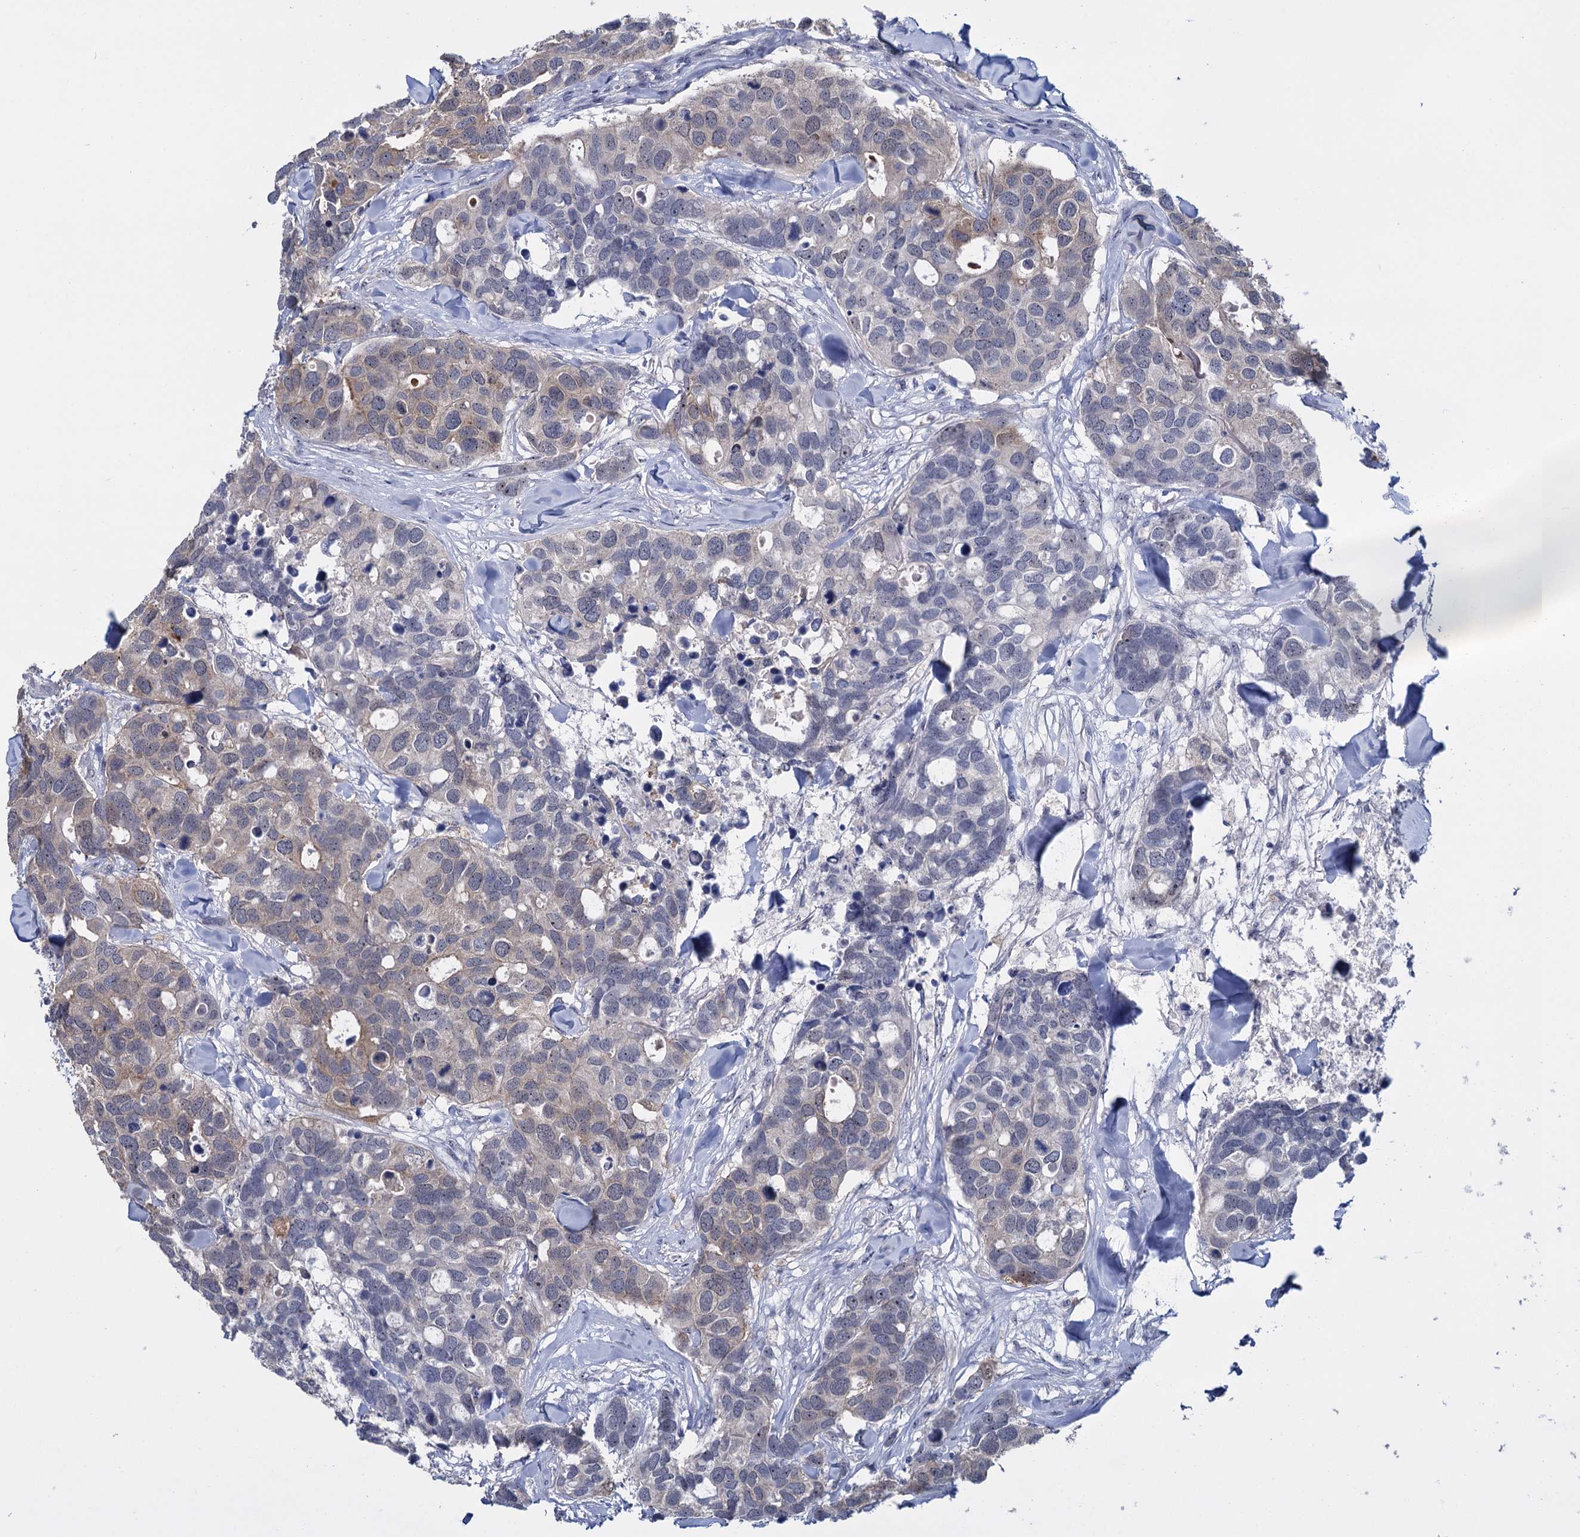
{"staining": {"intensity": "weak", "quantity": "<25%", "location": "cytoplasmic/membranous"}, "tissue": "breast cancer", "cell_type": "Tumor cells", "image_type": "cancer", "snomed": [{"axis": "morphology", "description": "Duct carcinoma"}, {"axis": "topography", "description": "Breast"}], "caption": "IHC of breast intraductal carcinoma shows no expression in tumor cells. (DAB (3,3'-diaminobenzidine) immunohistochemistry with hematoxylin counter stain).", "gene": "SFN", "patient": {"sex": "female", "age": 83}}